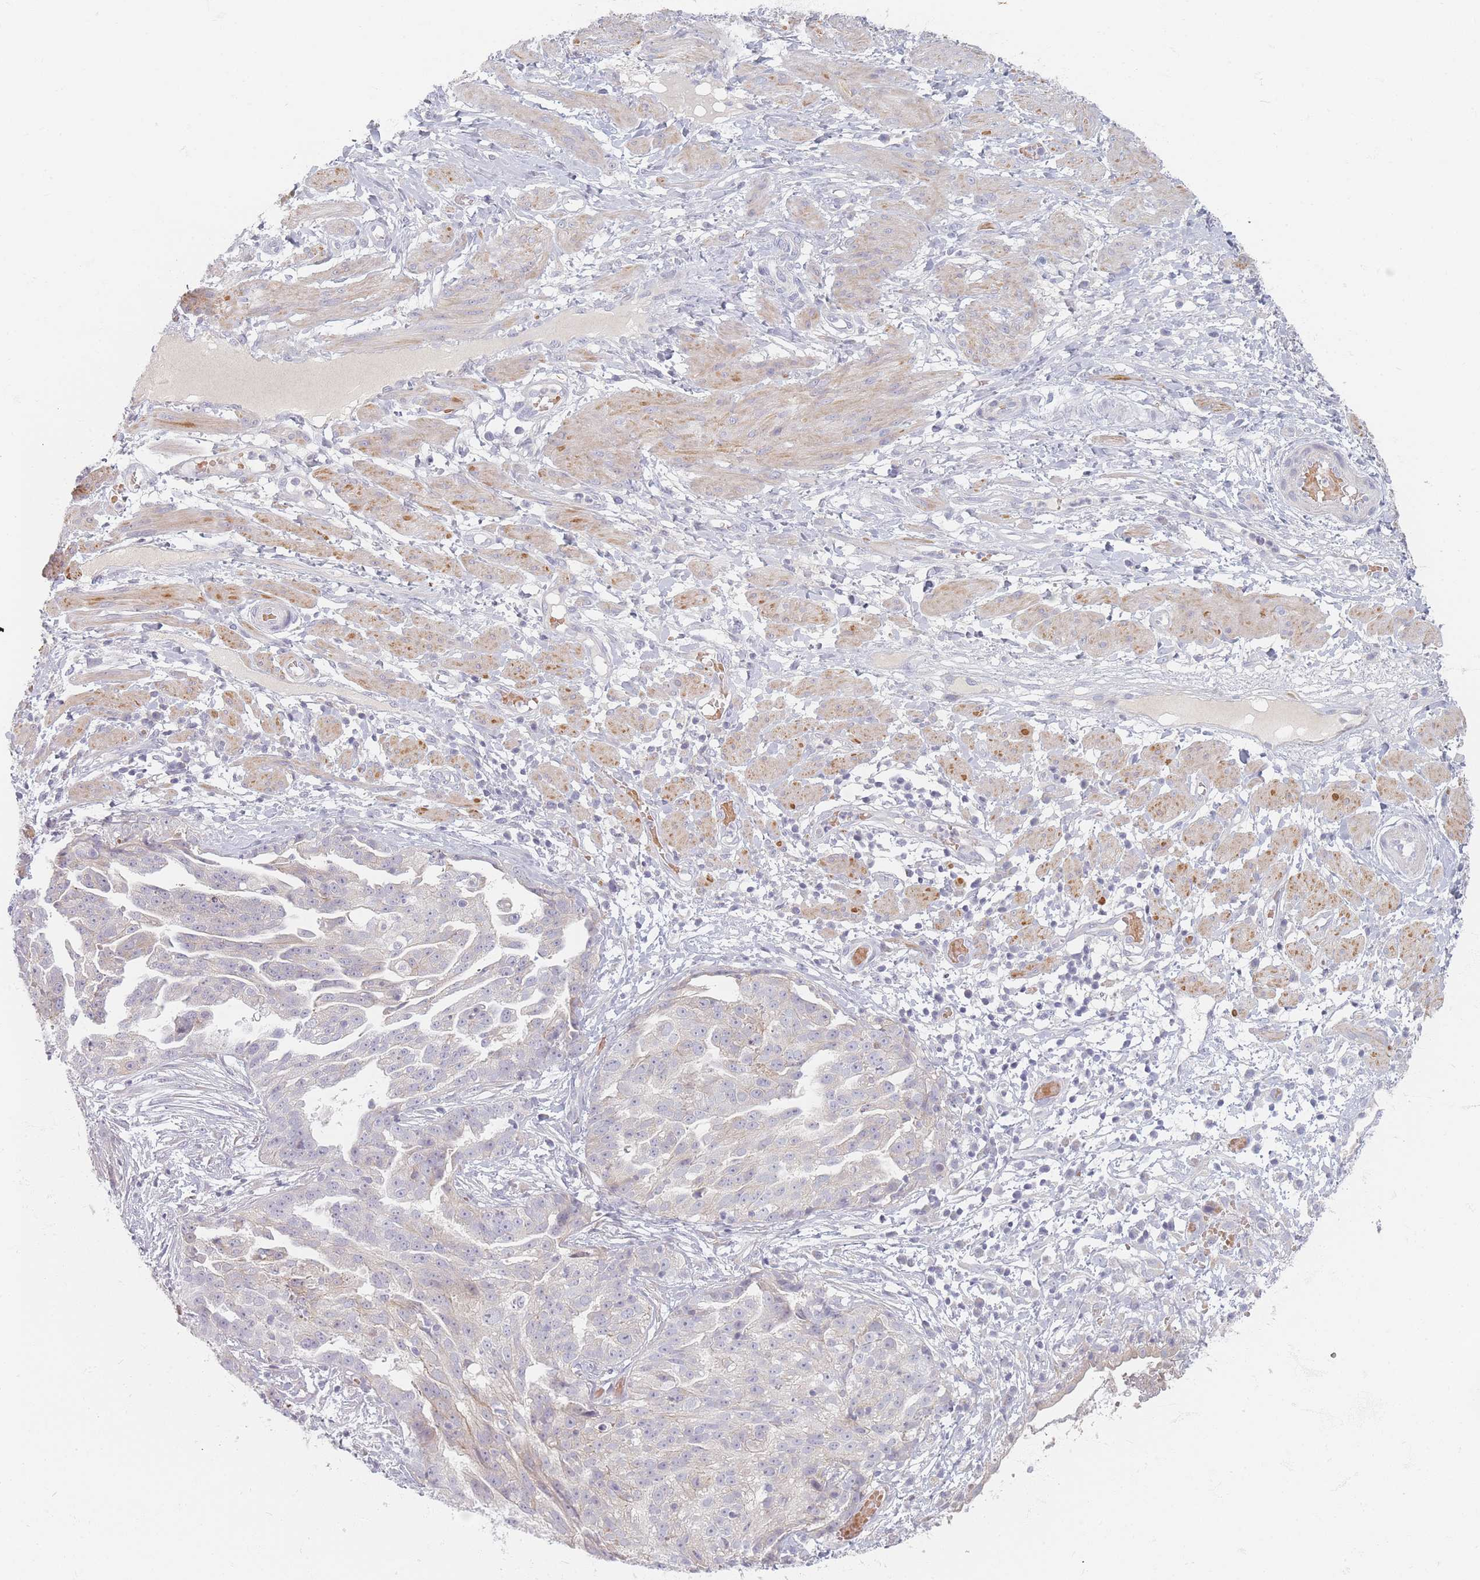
{"staining": {"intensity": "negative", "quantity": "none", "location": "none"}, "tissue": "ovarian cancer", "cell_type": "Tumor cells", "image_type": "cancer", "snomed": [{"axis": "morphology", "description": "Cystadenocarcinoma, serous, NOS"}, {"axis": "topography", "description": "Ovary"}], "caption": "This is an immunohistochemistry photomicrograph of human ovarian cancer. There is no positivity in tumor cells.", "gene": "TMOD1", "patient": {"sex": "female", "age": 58}}